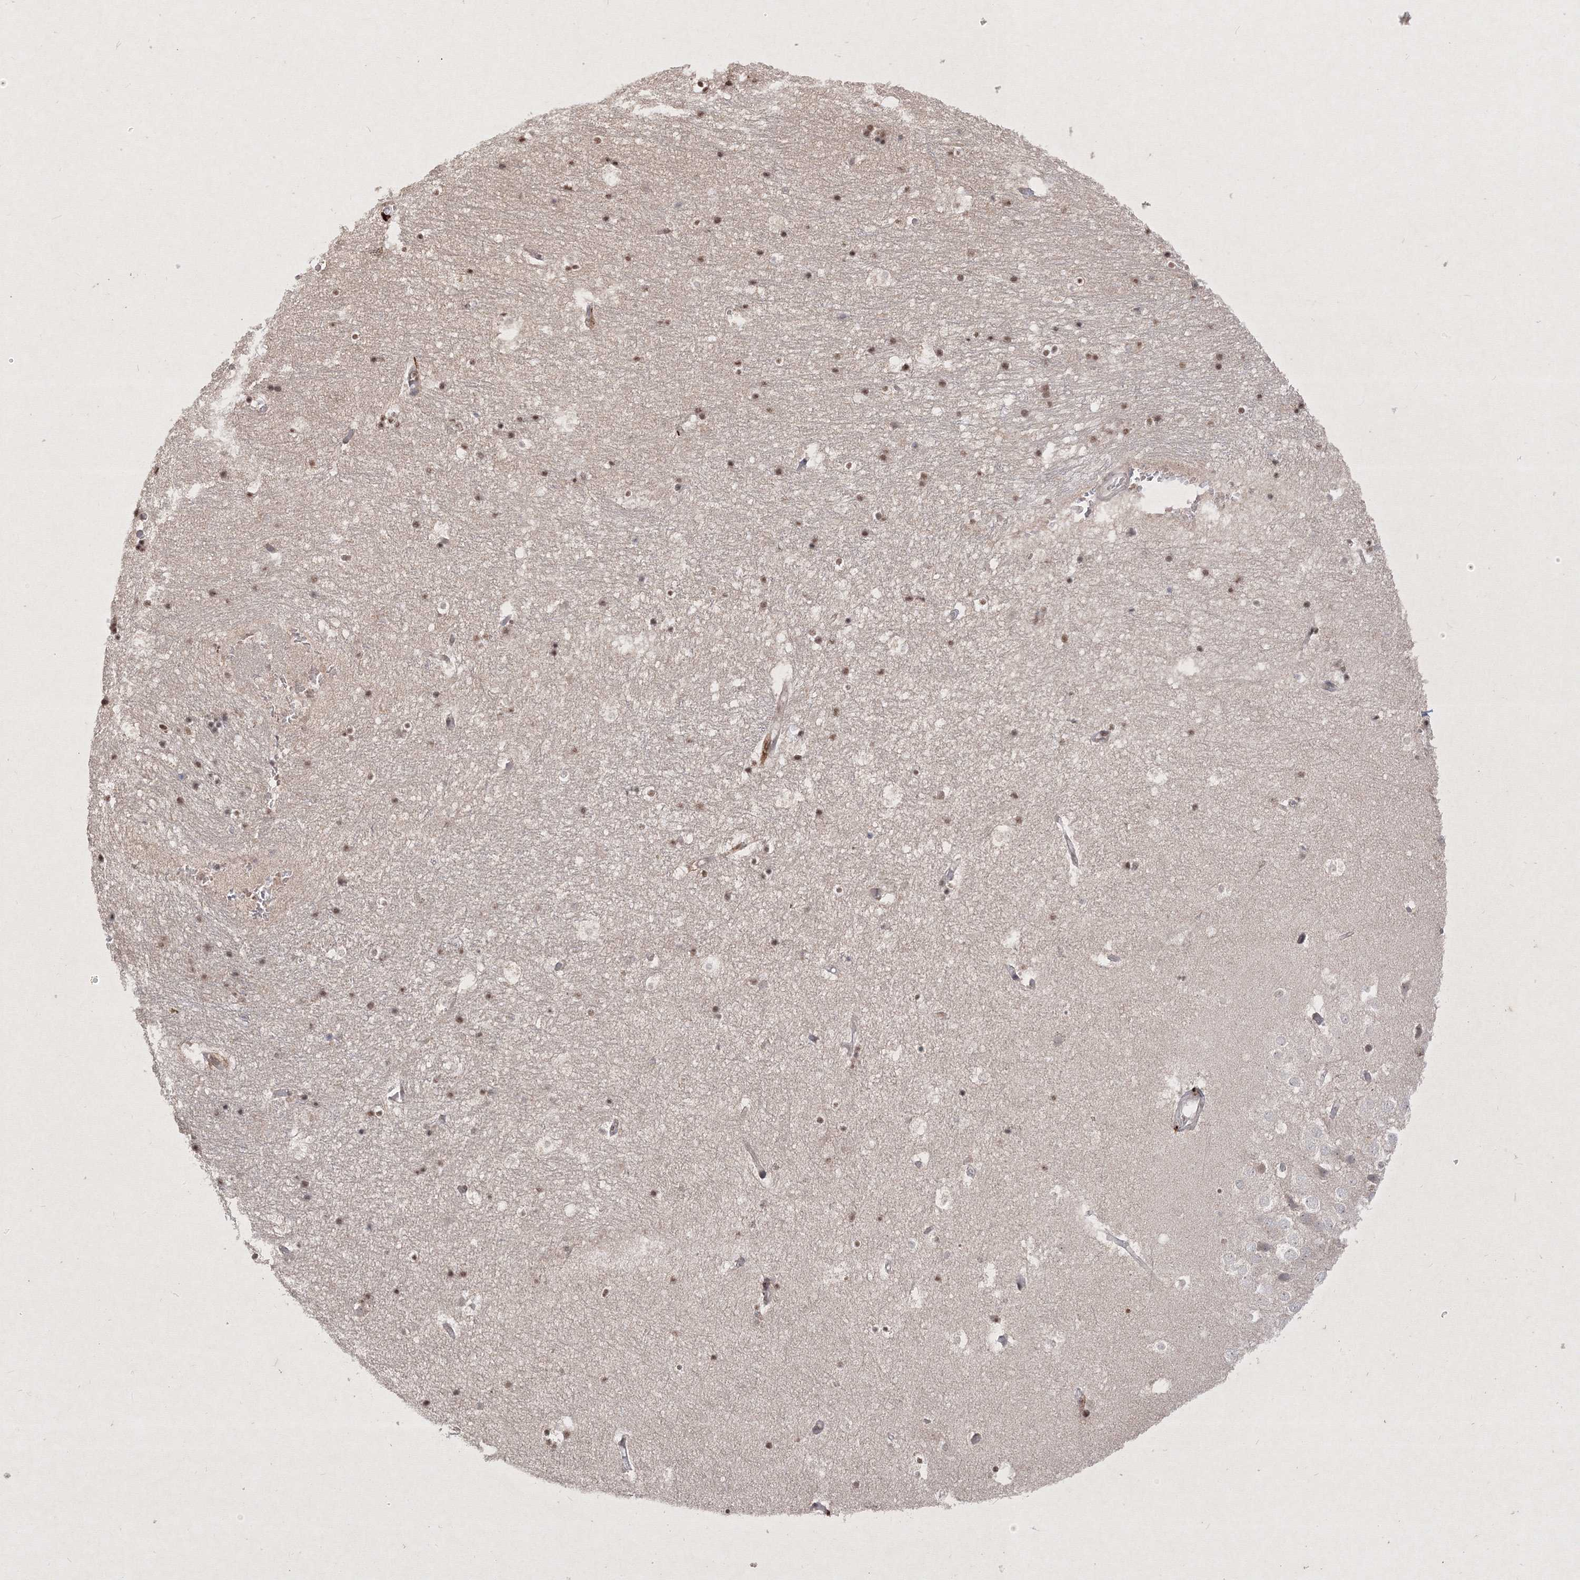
{"staining": {"intensity": "weak", "quantity": "25%-75%", "location": "cytoplasmic/membranous,nuclear"}, "tissue": "hippocampus", "cell_type": "Glial cells", "image_type": "normal", "snomed": [{"axis": "morphology", "description": "Normal tissue, NOS"}, {"axis": "topography", "description": "Hippocampus"}], "caption": "IHC (DAB) staining of benign human hippocampus exhibits weak cytoplasmic/membranous,nuclear protein expression in about 25%-75% of glial cells. The staining was performed using DAB, with brown indicating positive protein expression. Nuclei are stained blue with hematoxylin.", "gene": "TAB1", "patient": {"sex": "female", "age": 52}}